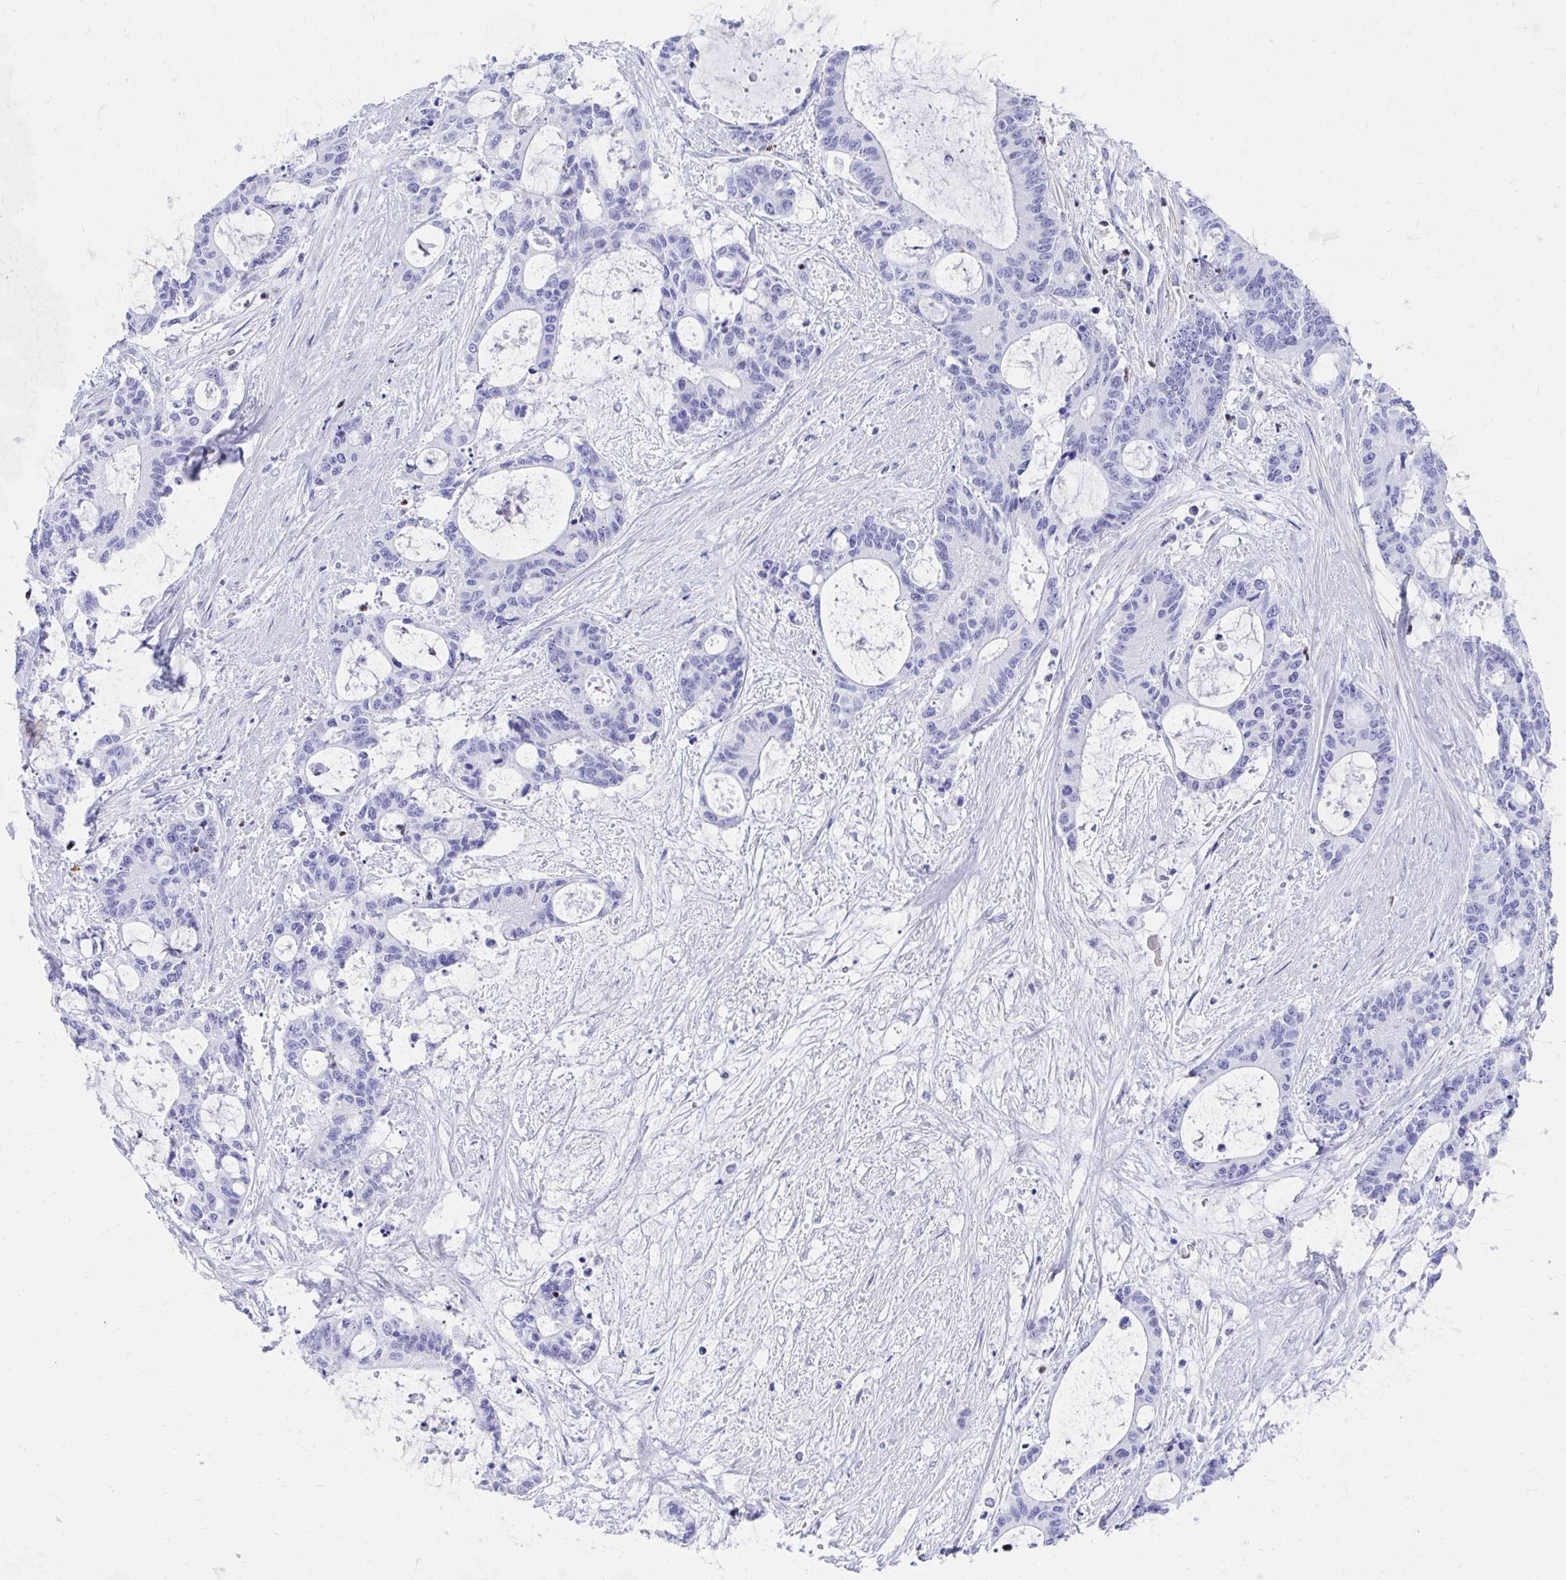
{"staining": {"intensity": "negative", "quantity": "none", "location": "none"}, "tissue": "liver cancer", "cell_type": "Tumor cells", "image_type": "cancer", "snomed": [{"axis": "morphology", "description": "Normal tissue, NOS"}, {"axis": "morphology", "description": "Cholangiocarcinoma"}, {"axis": "topography", "description": "Liver"}, {"axis": "topography", "description": "Peripheral nerve tissue"}], "caption": "The photomicrograph exhibits no significant expression in tumor cells of liver cholangiocarcinoma. (Immunohistochemistry (ihc), brightfield microscopy, high magnification).", "gene": "RUNX3", "patient": {"sex": "female", "age": 73}}